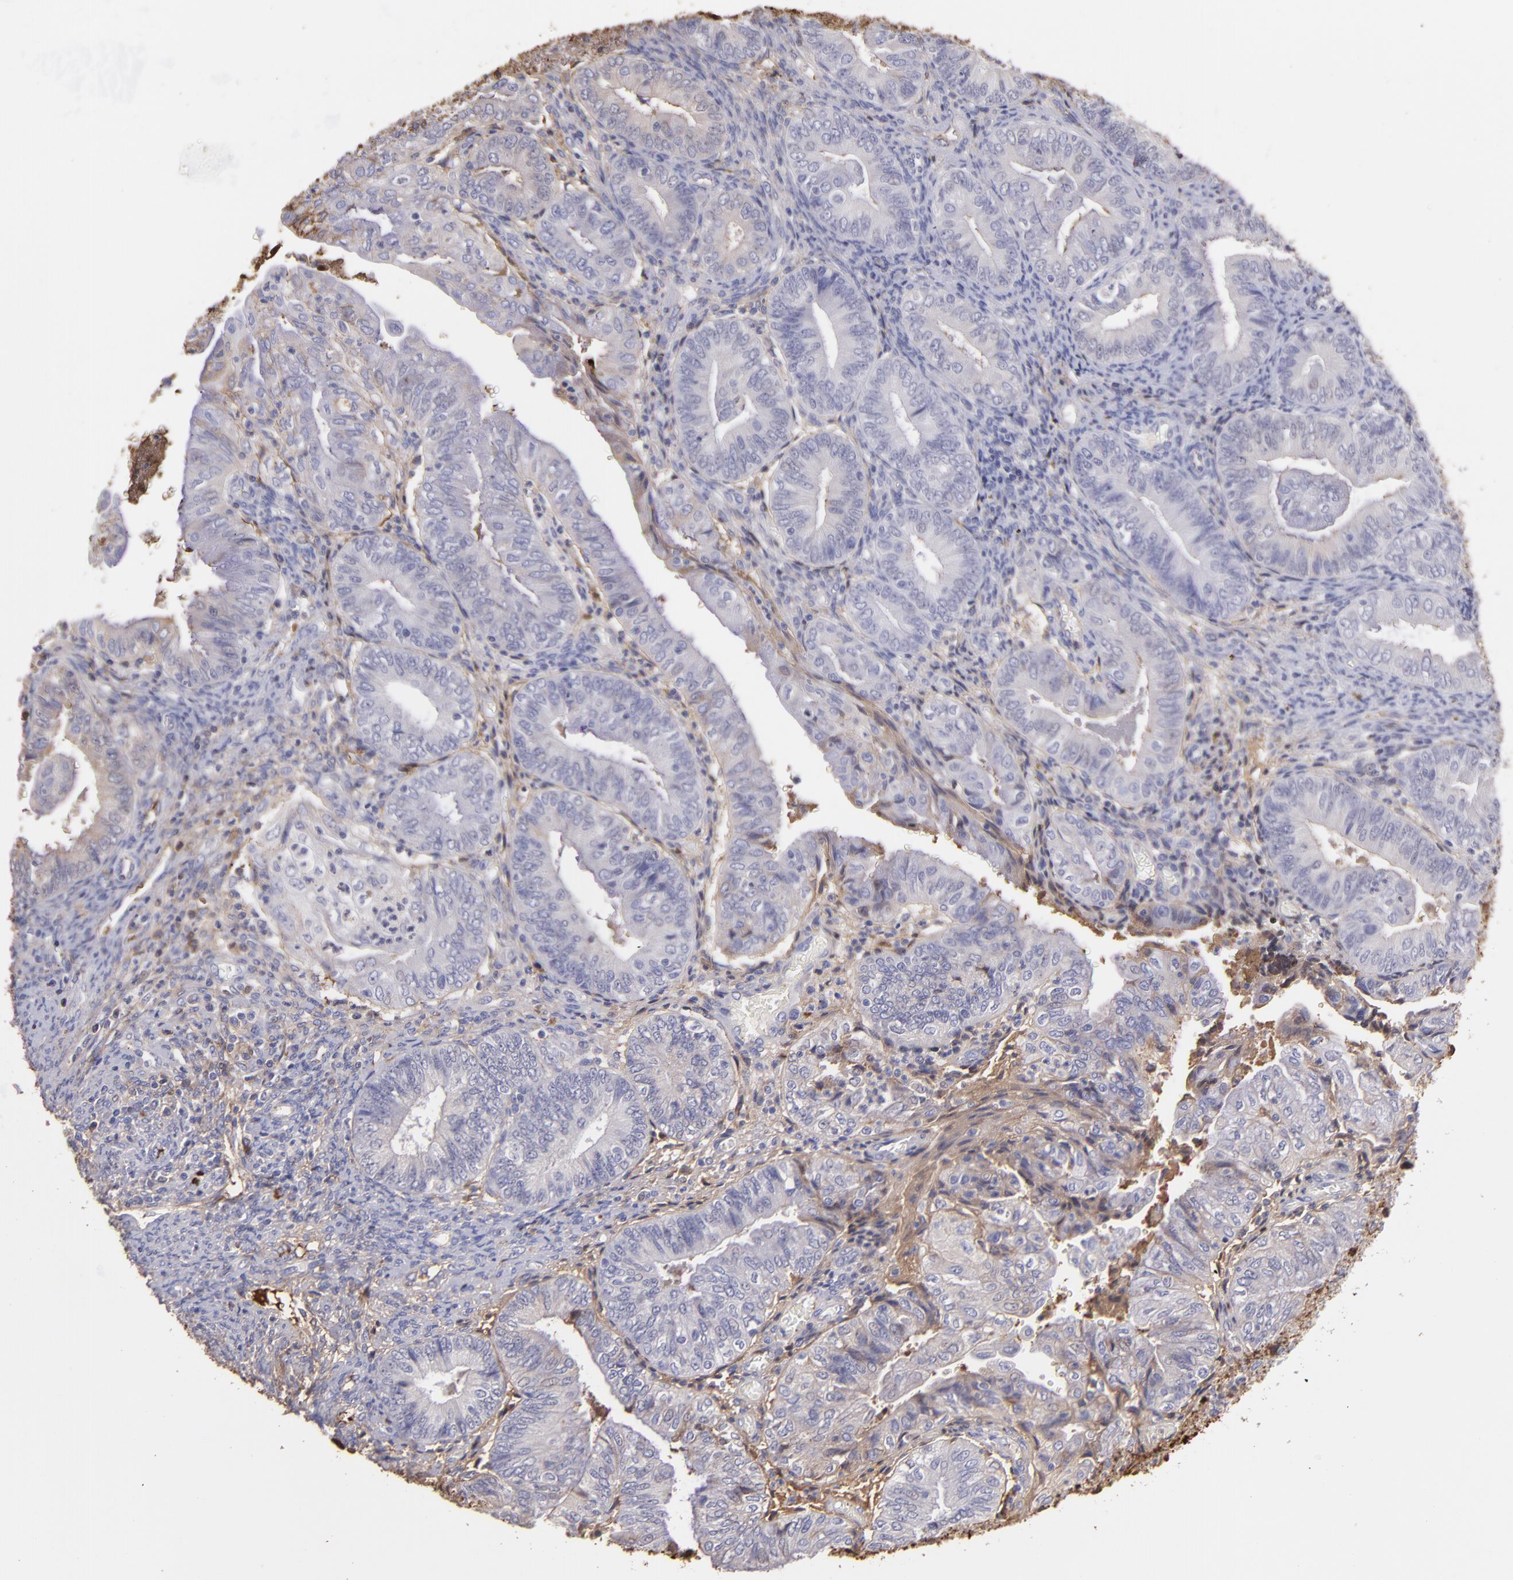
{"staining": {"intensity": "weak", "quantity": ">75%", "location": "cytoplasmic/membranous"}, "tissue": "endometrial cancer", "cell_type": "Tumor cells", "image_type": "cancer", "snomed": [{"axis": "morphology", "description": "Adenocarcinoma, NOS"}, {"axis": "topography", "description": "Endometrium"}], "caption": "This image displays immunohistochemistry staining of endometrial cancer, with low weak cytoplasmic/membranous expression in approximately >75% of tumor cells.", "gene": "FGB", "patient": {"sex": "female", "age": 55}}